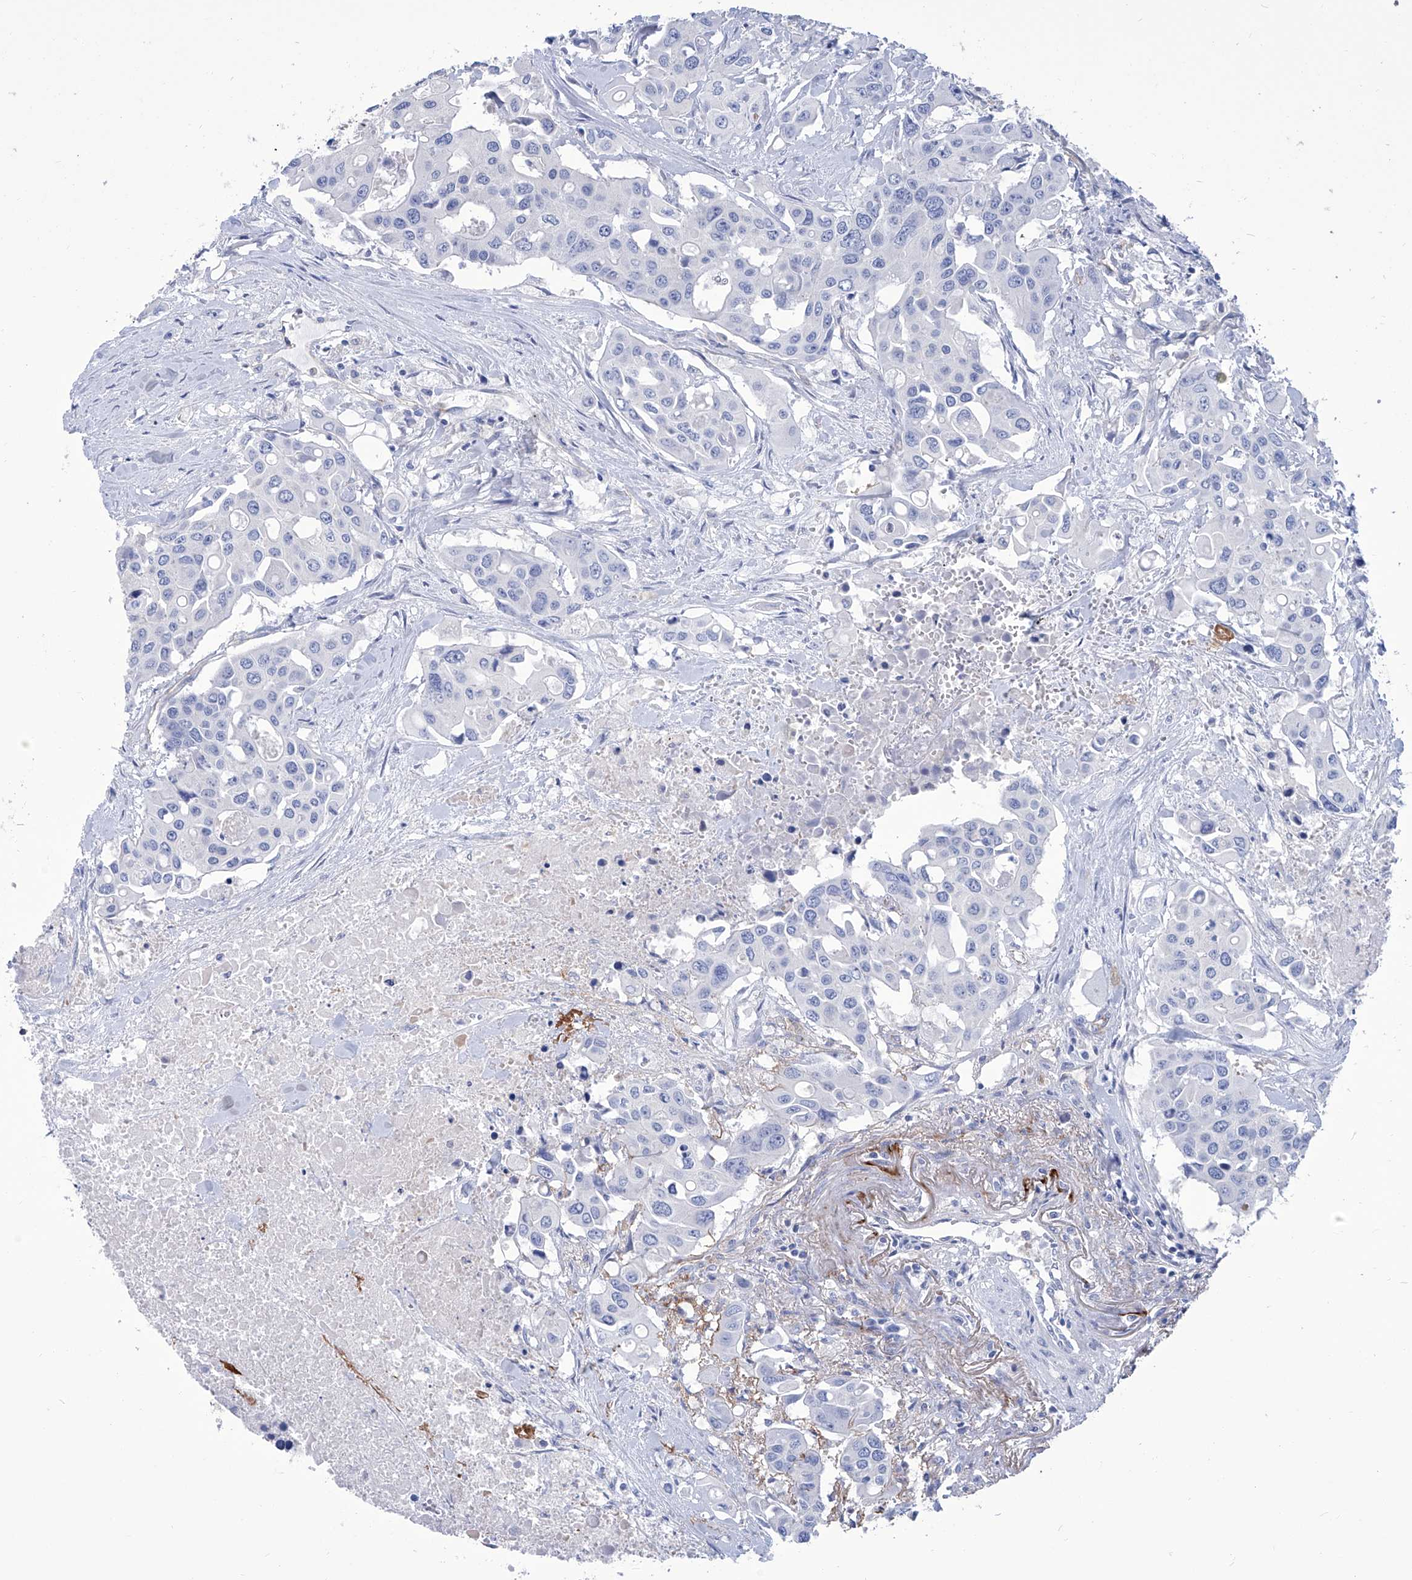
{"staining": {"intensity": "negative", "quantity": "none", "location": "none"}, "tissue": "colorectal cancer", "cell_type": "Tumor cells", "image_type": "cancer", "snomed": [{"axis": "morphology", "description": "Adenocarcinoma, NOS"}, {"axis": "topography", "description": "Colon"}], "caption": "Colorectal cancer stained for a protein using immunohistochemistry shows no expression tumor cells.", "gene": "SMS", "patient": {"sex": "male", "age": 77}}